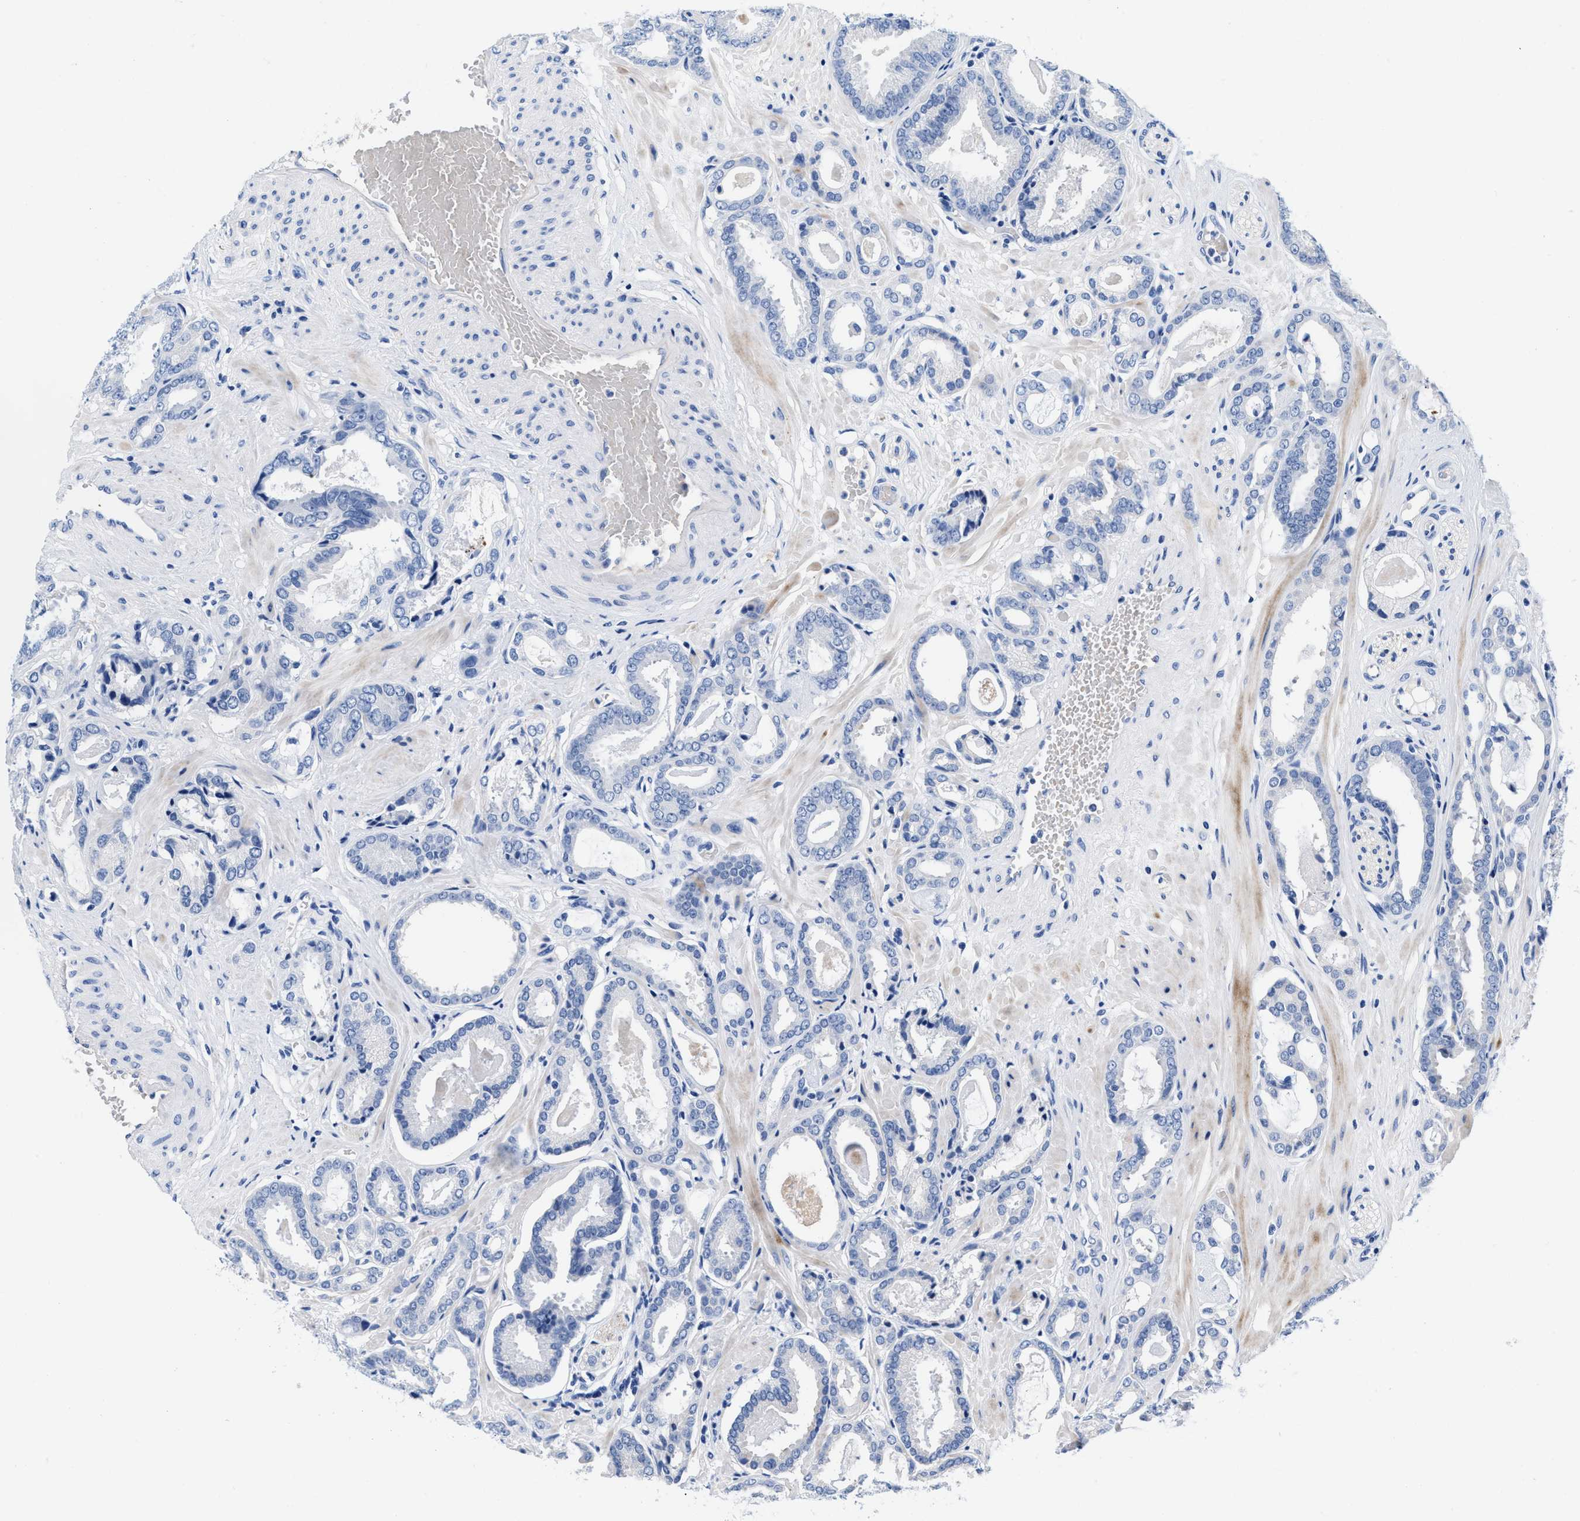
{"staining": {"intensity": "negative", "quantity": "none", "location": "none"}, "tissue": "prostate cancer", "cell_type": "Tumor cells", "image_type": "cancer", "snomed": [{"axis": "morphology", "description": "Adenocarcinoma, Low grade"}, {"axis": "topography", "description": "Prostate"}], "caption": "Tumor cells are negative for brown protein staining in prostate cancer (low-grade adenocarcinoma).", "gene": "SLFN13", "patient": {"sex": "male", "age": 53}}